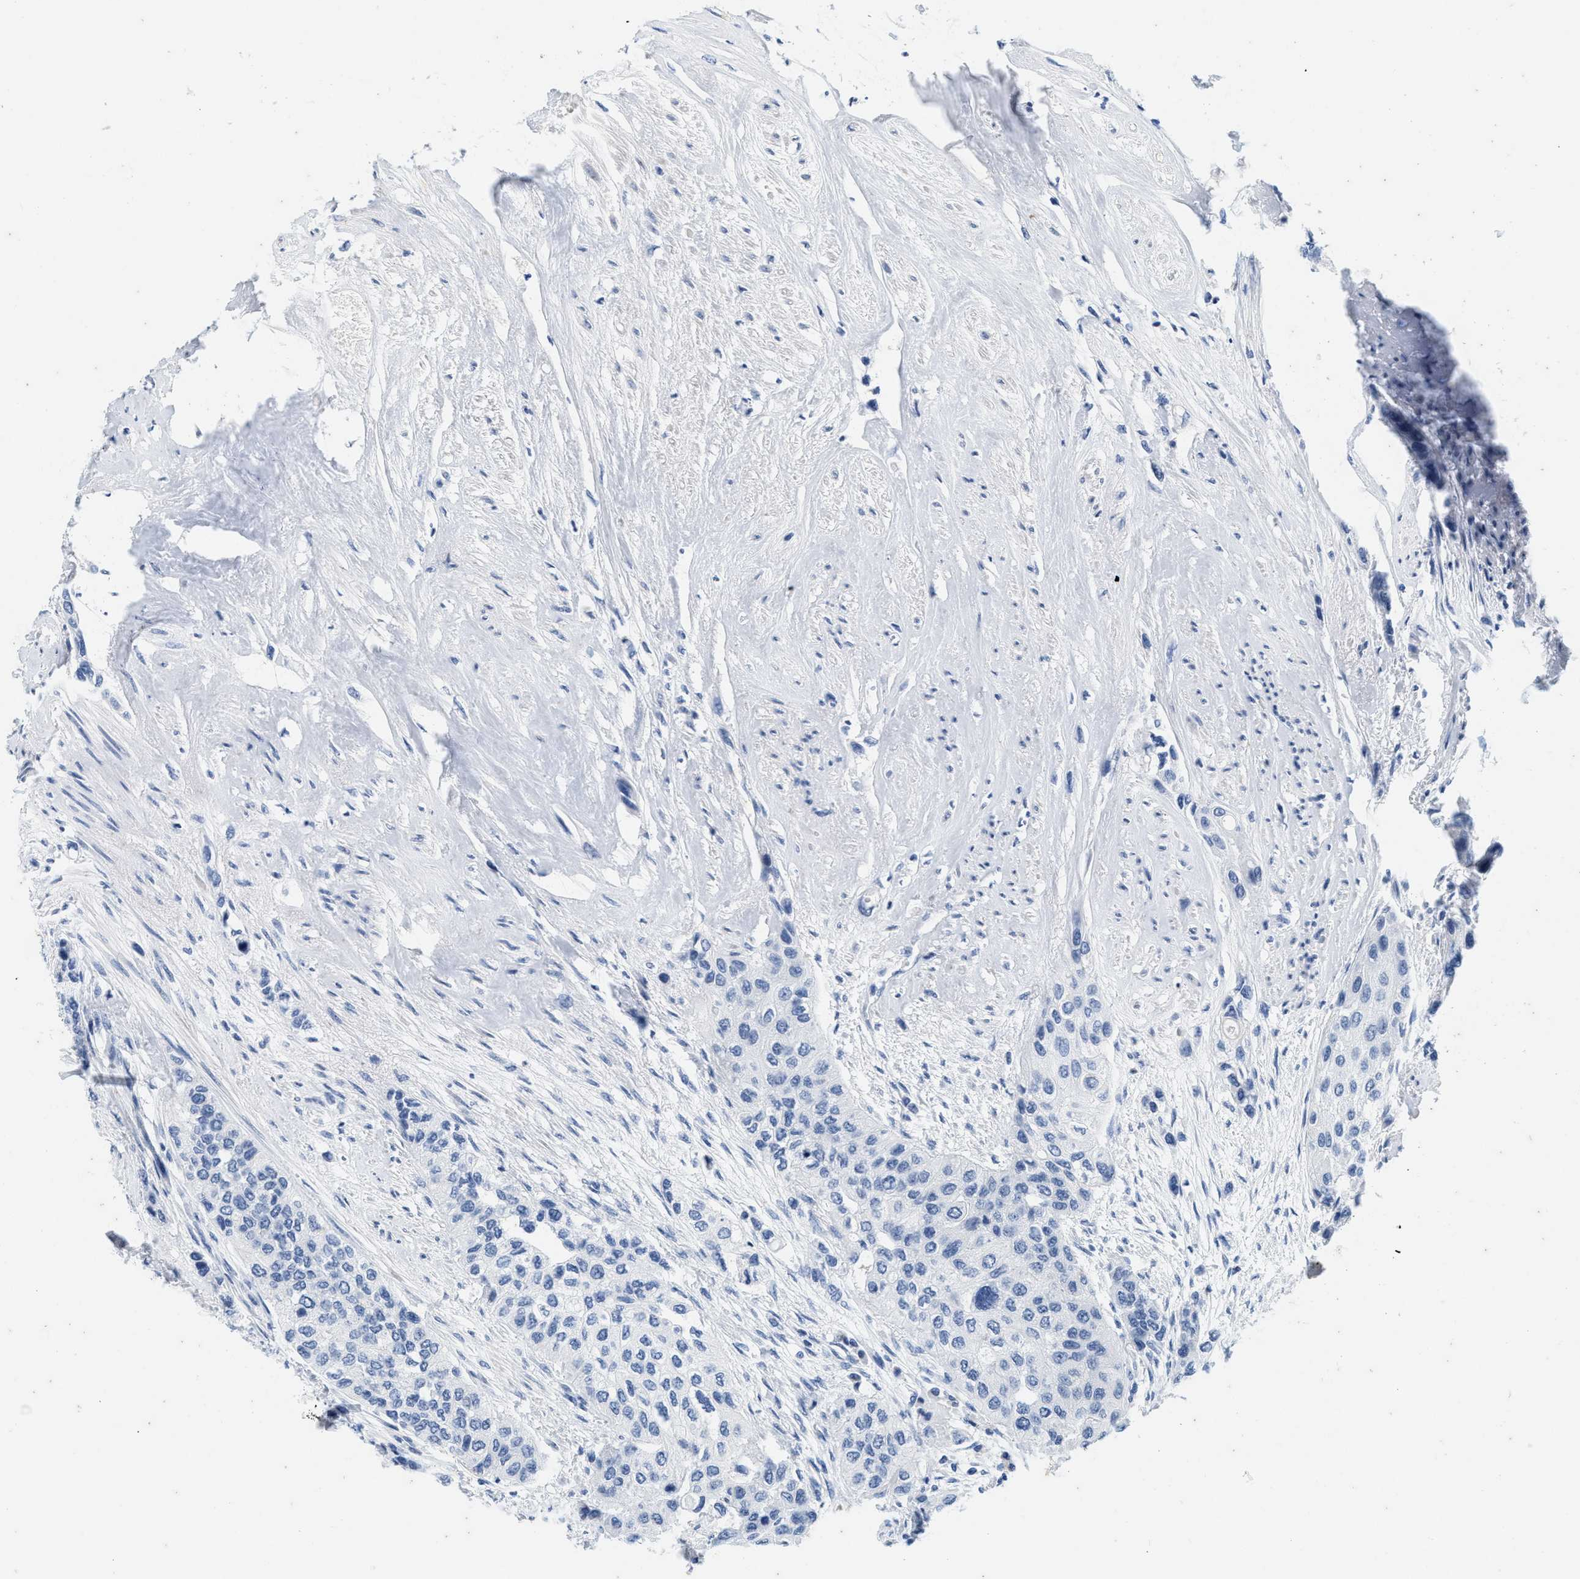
{"staining": {"intensity": "negative", "quantity": "none", "location": "none"}, "tissue": "urothelial cancer", "cell_type": "Tumor cells", "image_type": "cancer", "snomed": [{"axis": "morphology", "description": "Urothelial carcinoma, High grade"}, {"axis": "topography", "description": "Urinary bladder"}], "caption": "Immunohistochemistry micrograph of human urothelial carcinoma (high-grade) stained for a protein (brown), which demonstrates no expression in tumor cells.", "gene": "ABCB11", "patient": {"sex": "female", "age": 56}}